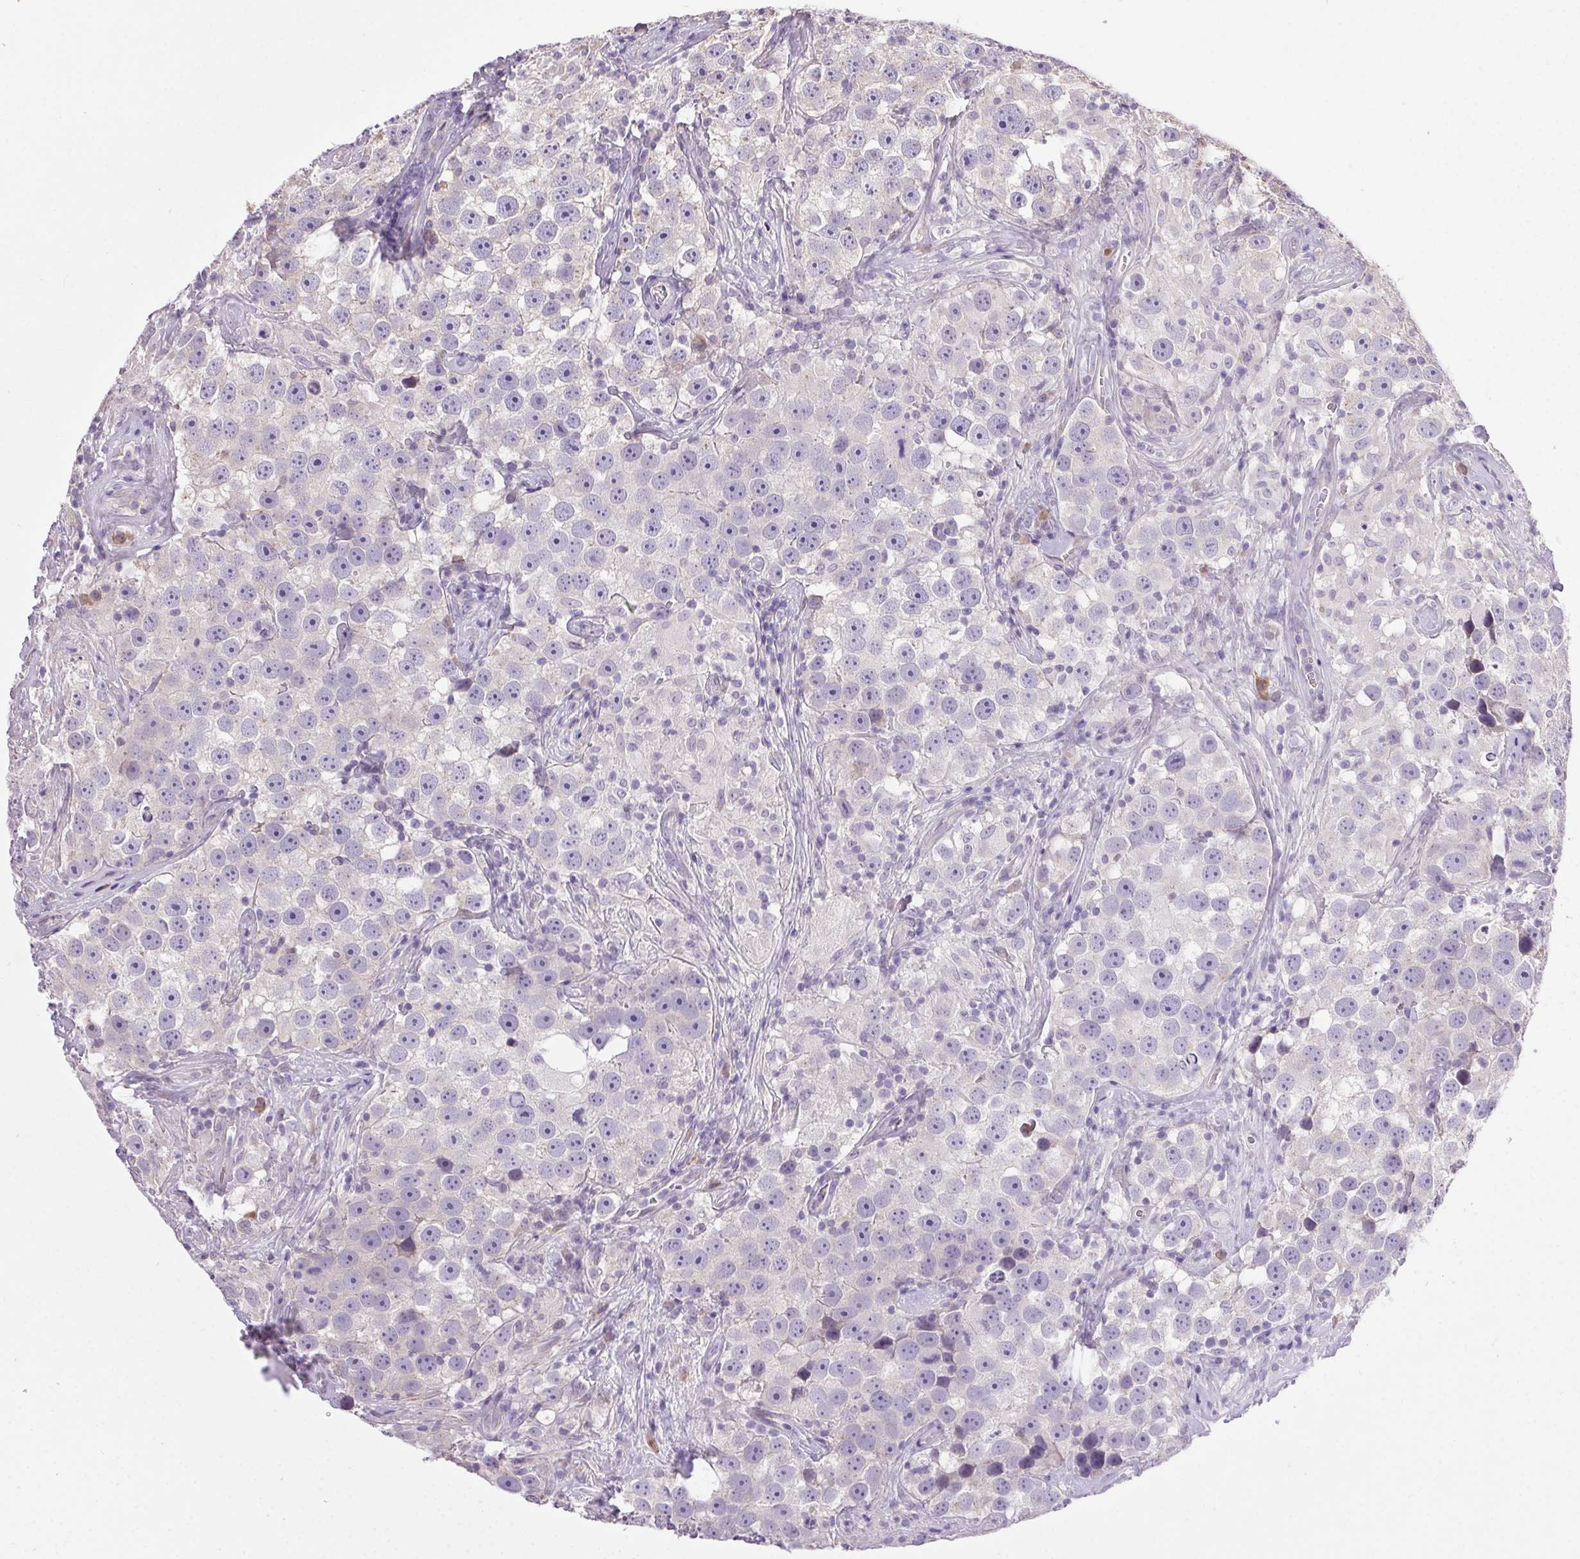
{"staining": {"intensity": "negative", "quantity": "none", "location": "none"}, "tissue": "testis cancer", "cell_type": "Tumor cells", "image_type": "cancer", "snomed": [{"axis": "morphology", "description": "Seminoma, NOS"}, {"axis": "topography", "description": "Testis"}], "caption": "Tumor cells are negative for brown protein staining in testis cancer (seminoma).", "gene": "SNX31", "patient": {"sex": "male", "age": 49}}